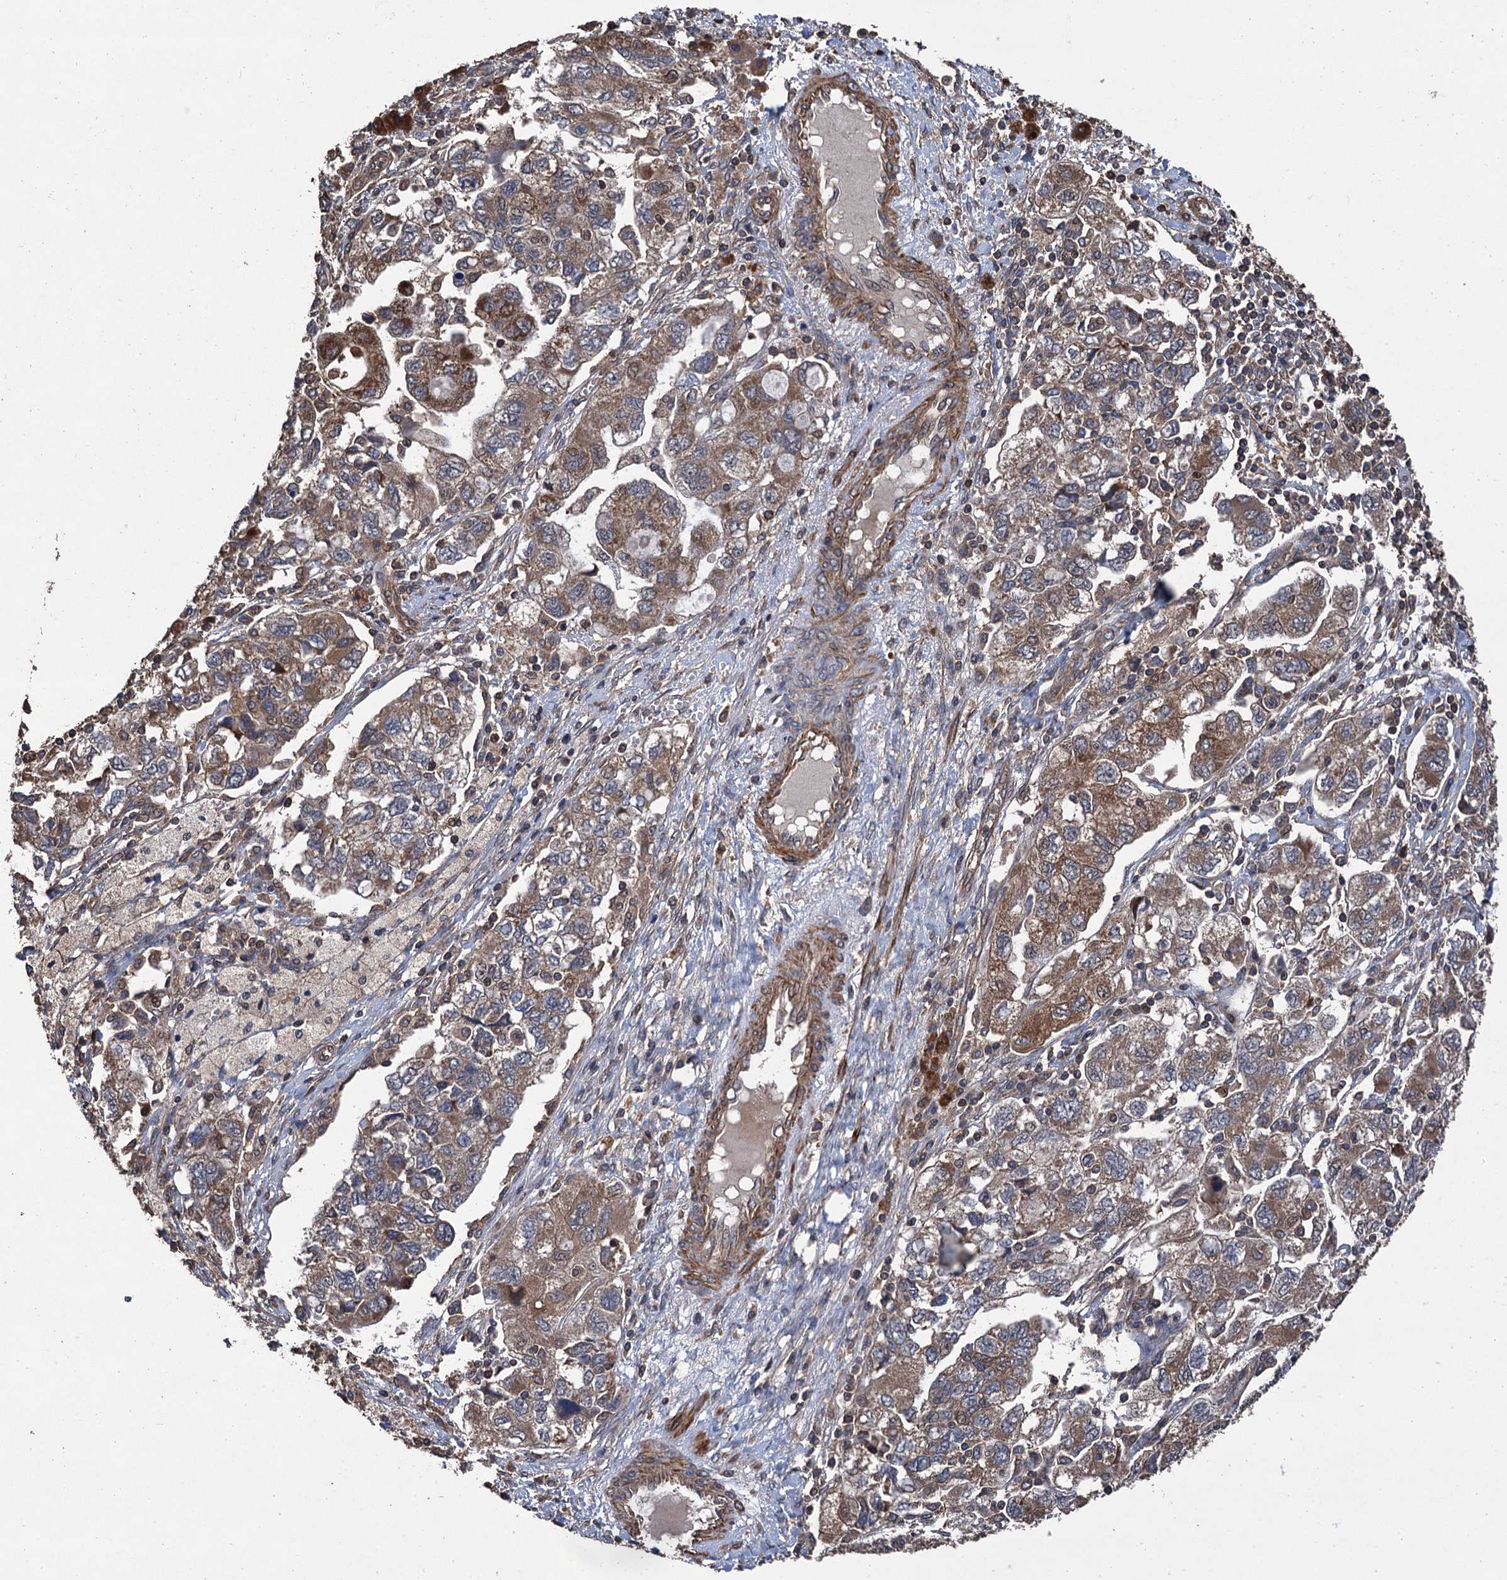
{"staining": {"intensity": "moderate", "quantity": ">75%", "location": "cytoplasmic/membranous"}, "tissue": "ovarian cancer", "cell_type": "Tumor cells", "image_type": "cancer", "snomed": [{"axis": "morphology", "description": "Carcinoma, NOS"}, {"axis": "morphology", "description": "Cystadenocarcinoma, serous, NOS"}, {"axis": "topography", "description": "Ovary"}], "caption": "Tumor cells display medium levels of moderate cytoplasmic/membranous staining in about >75% of cells in ovarian cancer (serous cystadenocarcinoma). (Stains: DAB in brown, nuclei in blue, Microscopy: brightfield microscopy at high magnification).", "gene": "PPP4R1", "patient": {"sex": "female", "age": 69}}